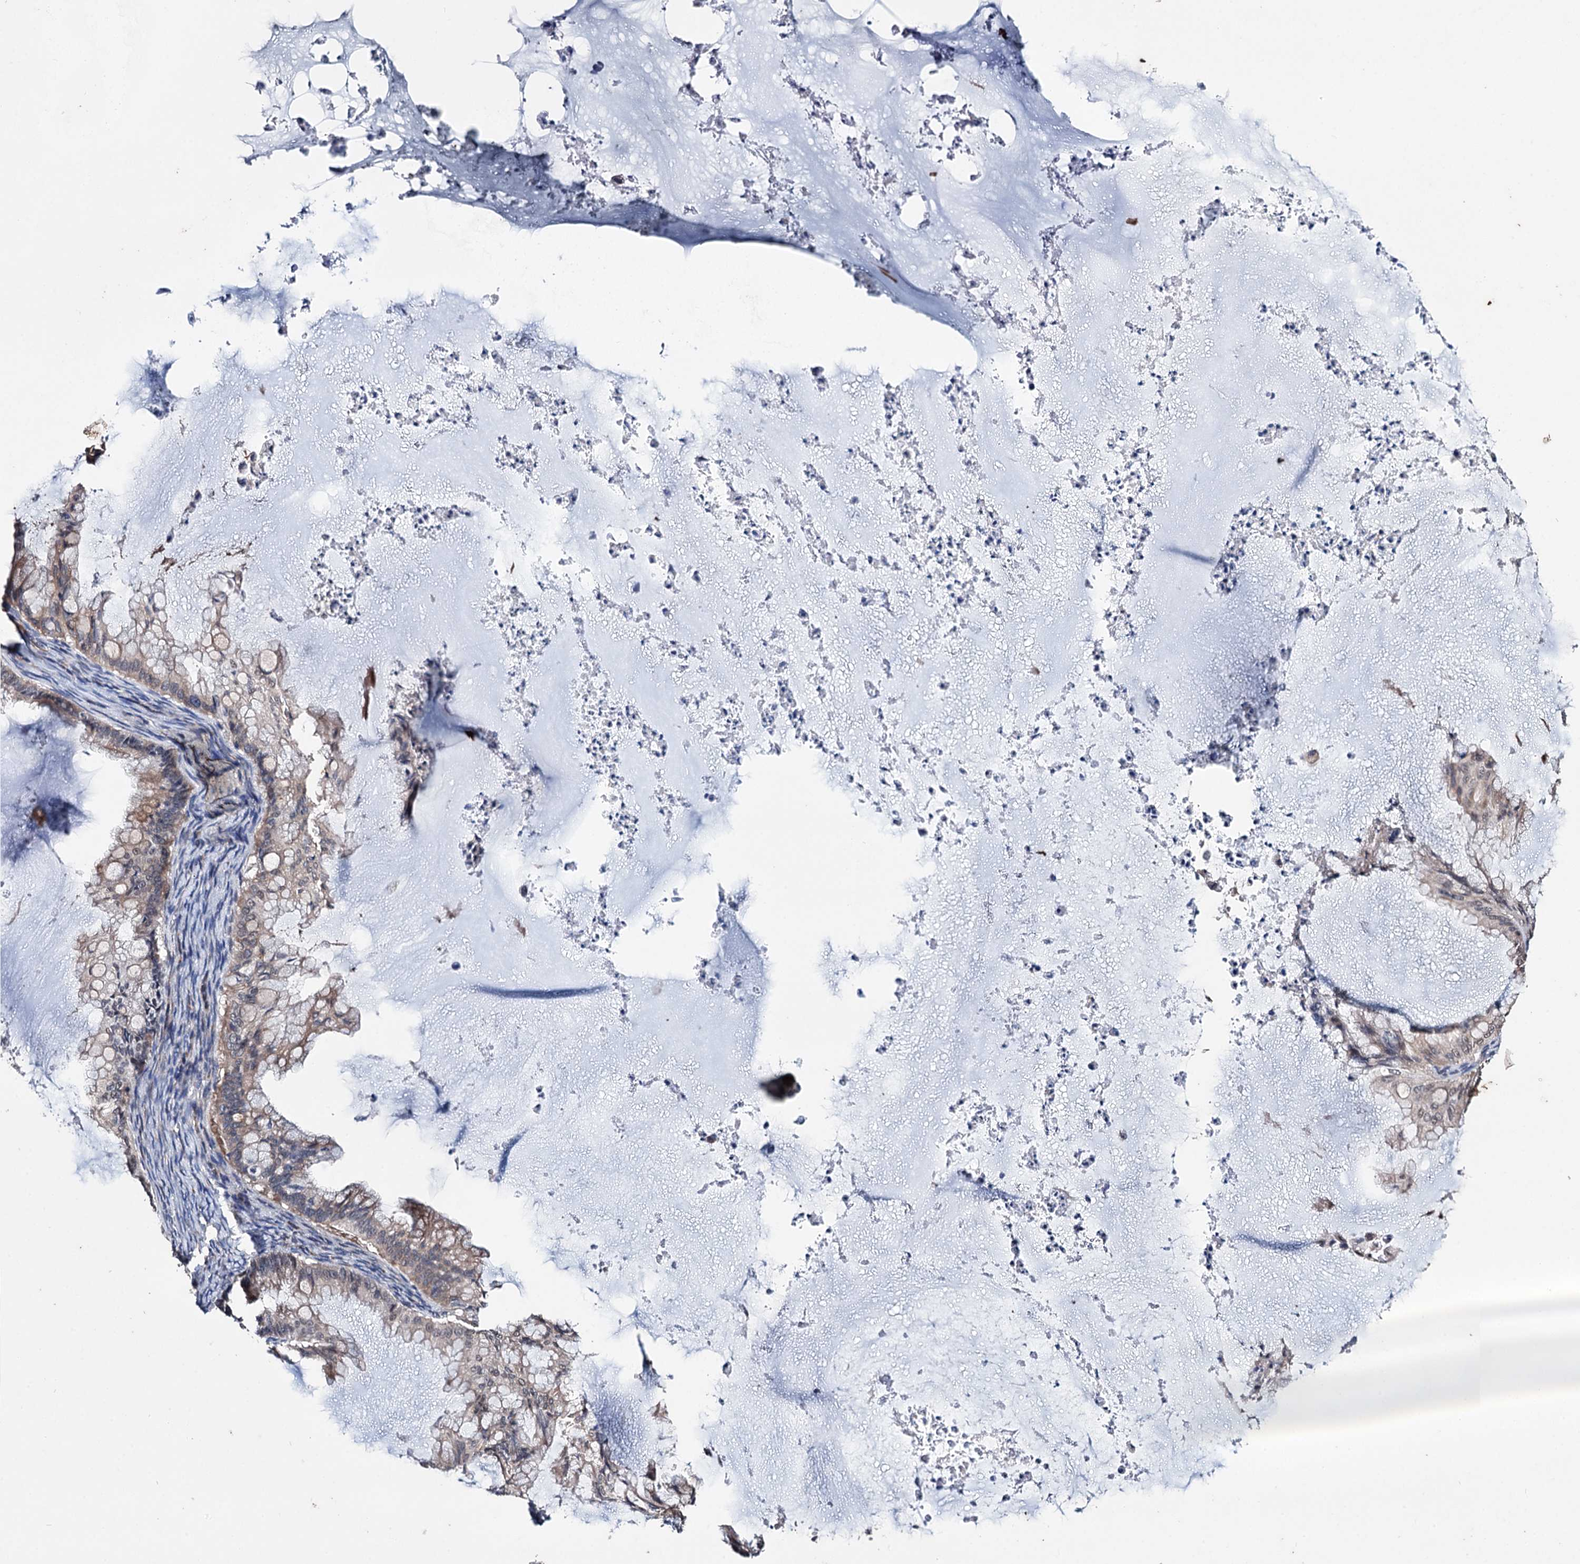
{"staining": {"intensity": "moderate", "quantity": "25%-75%", "location": "cytoplasmic/membranous"}, "tissue": "ovarian cancer", "cell_type": "Tumor cells", "image_type": "cancer", "snomed": [{"axis": "morphology", "description": "Cystadenocarcinoma, mucinous, NOS"}, {"axis": "topography", "description": "Ovary"}], "caption": "Immunohistochemistry (IHC) image of neoplastic tissue: human ovarian cancer stained using IHC displays medium levels of moderate protein expression localized specifically in the cytoplasmic/membranous of tumor cells, appearing as a cytoplasmic/membranous brown color.", "gene": "CLPB", "patient": {"sex": "female", "age": 71}}